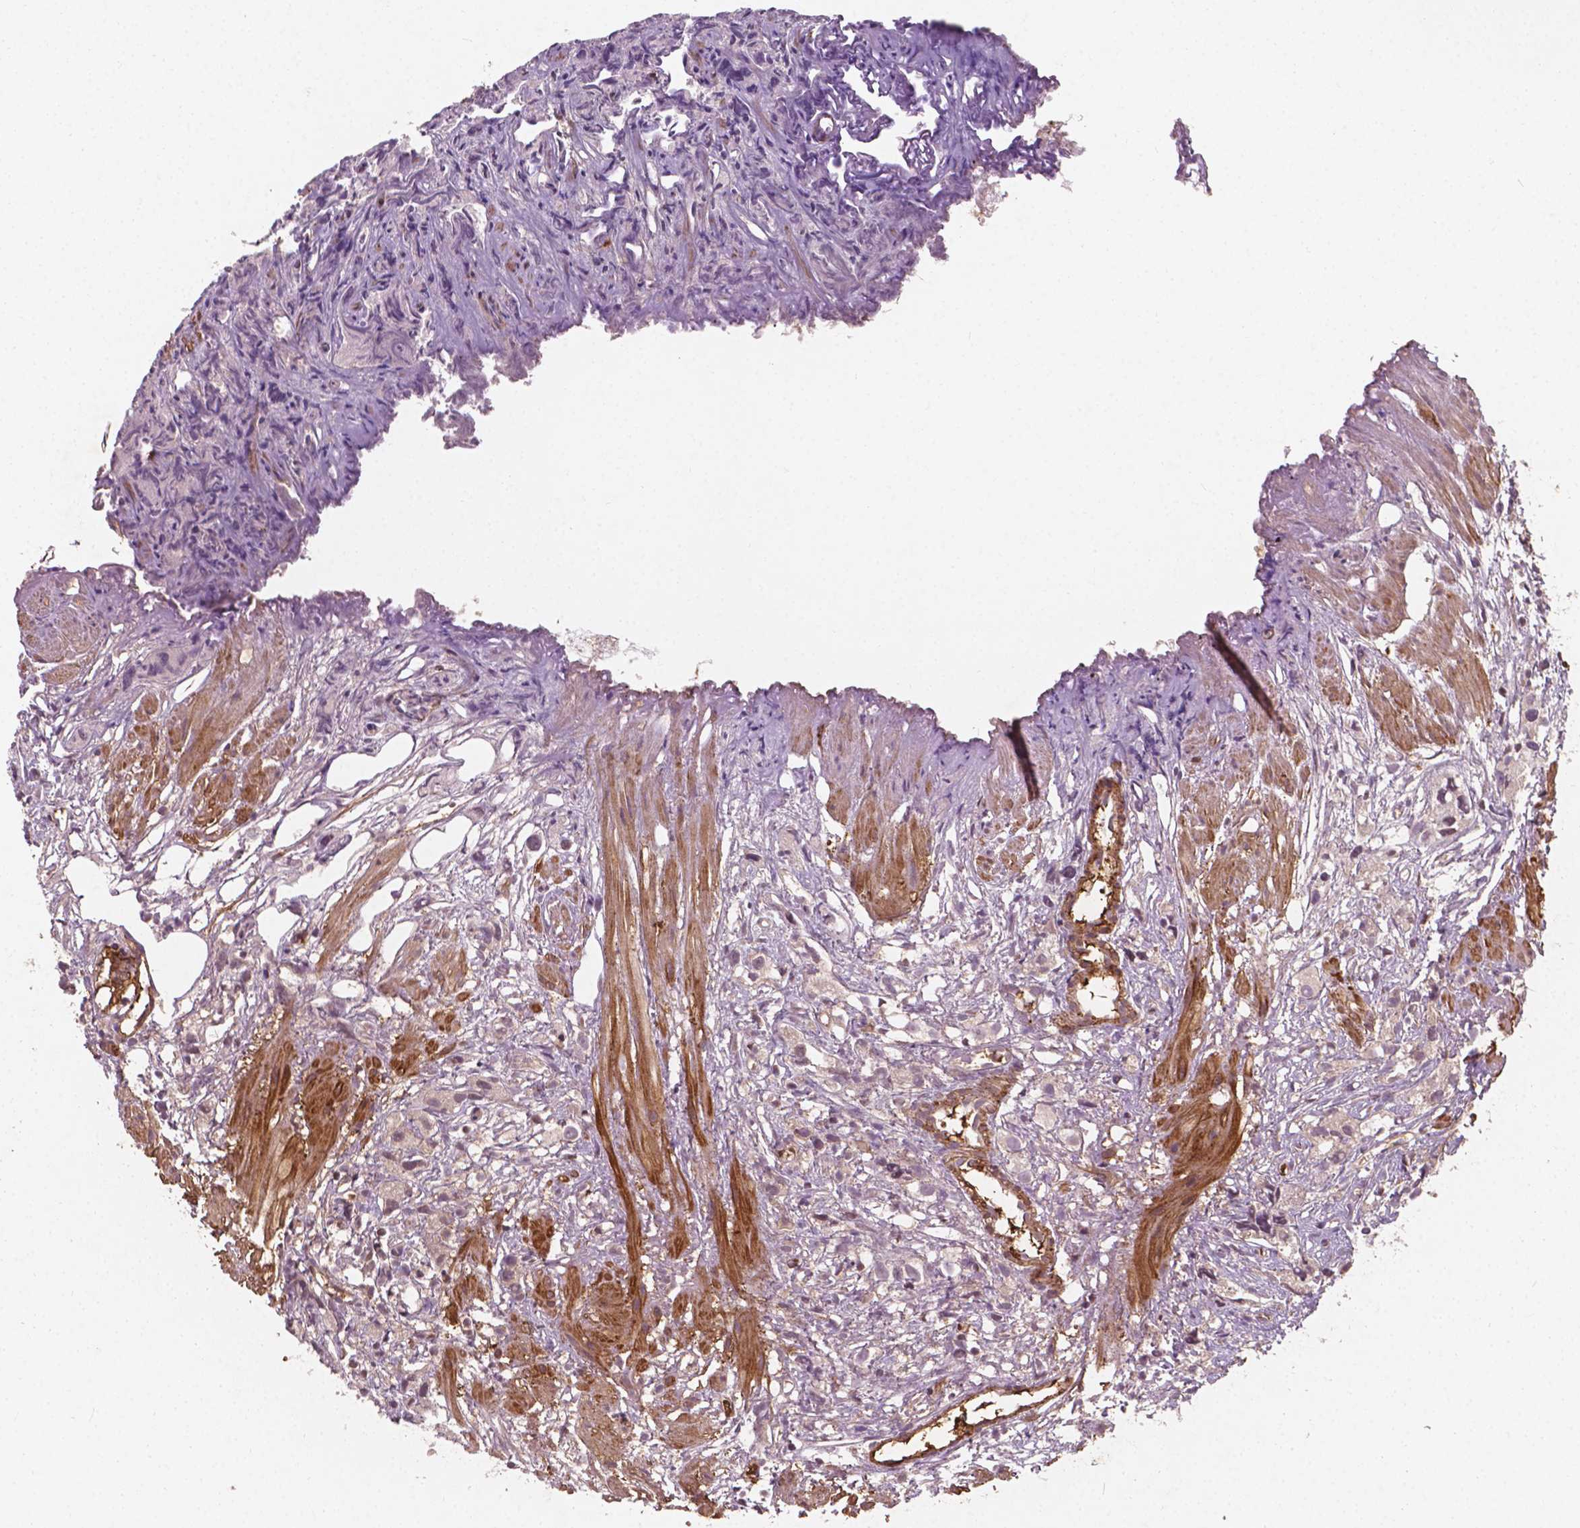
{"staining": {"intensity": "weak", "quantity": "<25%", "location": "cytoplasmic/membranous"}, "tissue": "prostate cancer", "cell_type": "Tumor cells", "image_type": "cancer", "snomed": [{"axis": "morphology", "description": "Adenocarcinoma, High grade"}, {"axis": "topography", "description": "Prostate"}], "caption": "Photomicrograph shows no protein staining in tumor cells of prostate cancer tissue.", "gene": "CYFIP2", "patient": {"sex": "male", "age": 68}}